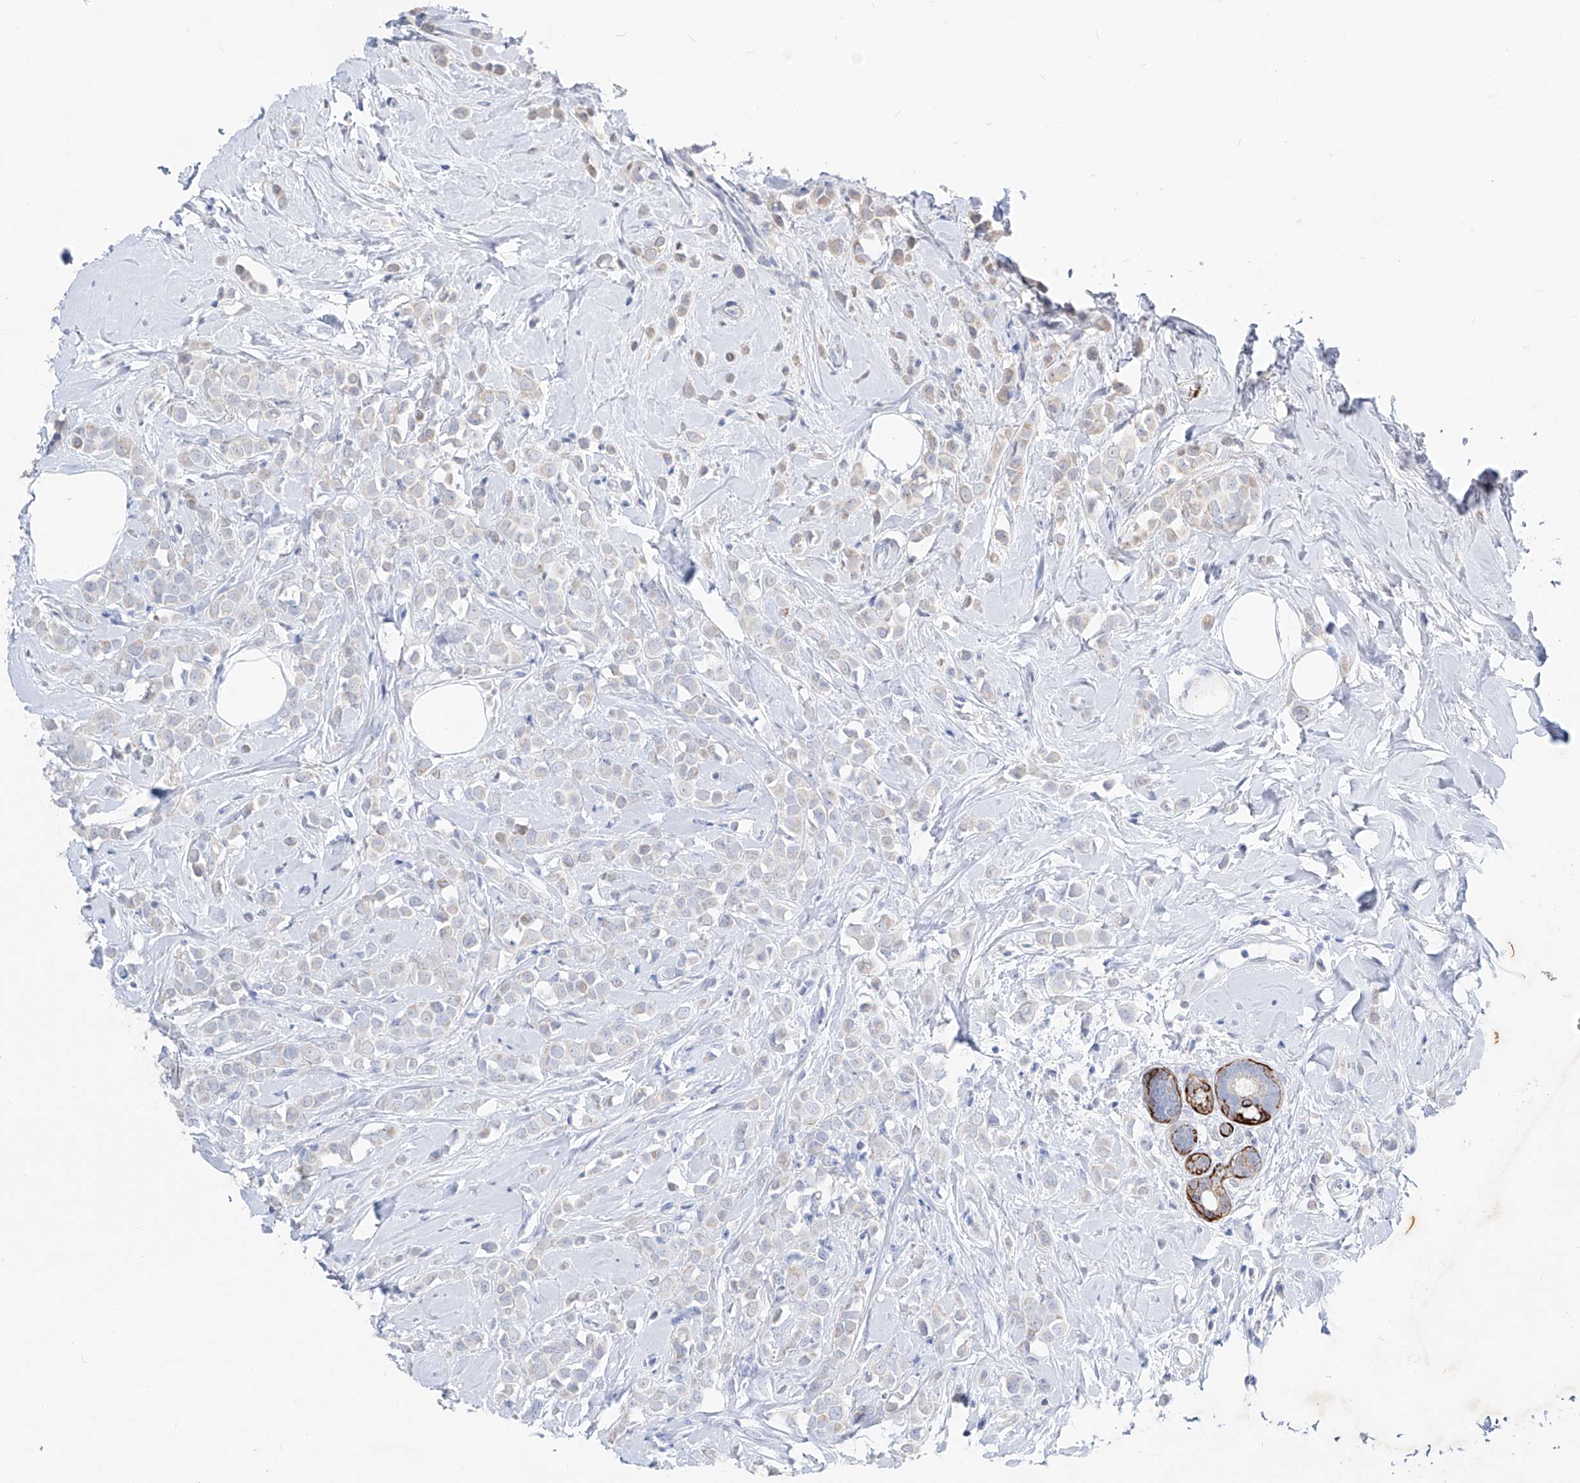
{"staining": {"intensity": "negative", "quantity": "none", "location": "none"}, "tissue": "breast cancer", "cell_type": "Tumor cells", "image_type": "cancer", "snomed": [{"axis": "morphology", "description": "Lobular carcinoma"}, {"axis": "topography", "description": "Breast"}], "caption": "A photomicrograph of human lobular carcinoma (breast) is negative for staining in tumor cells.", "gene": "FRS3", "patient": {"sex": "female", "age": 47}}